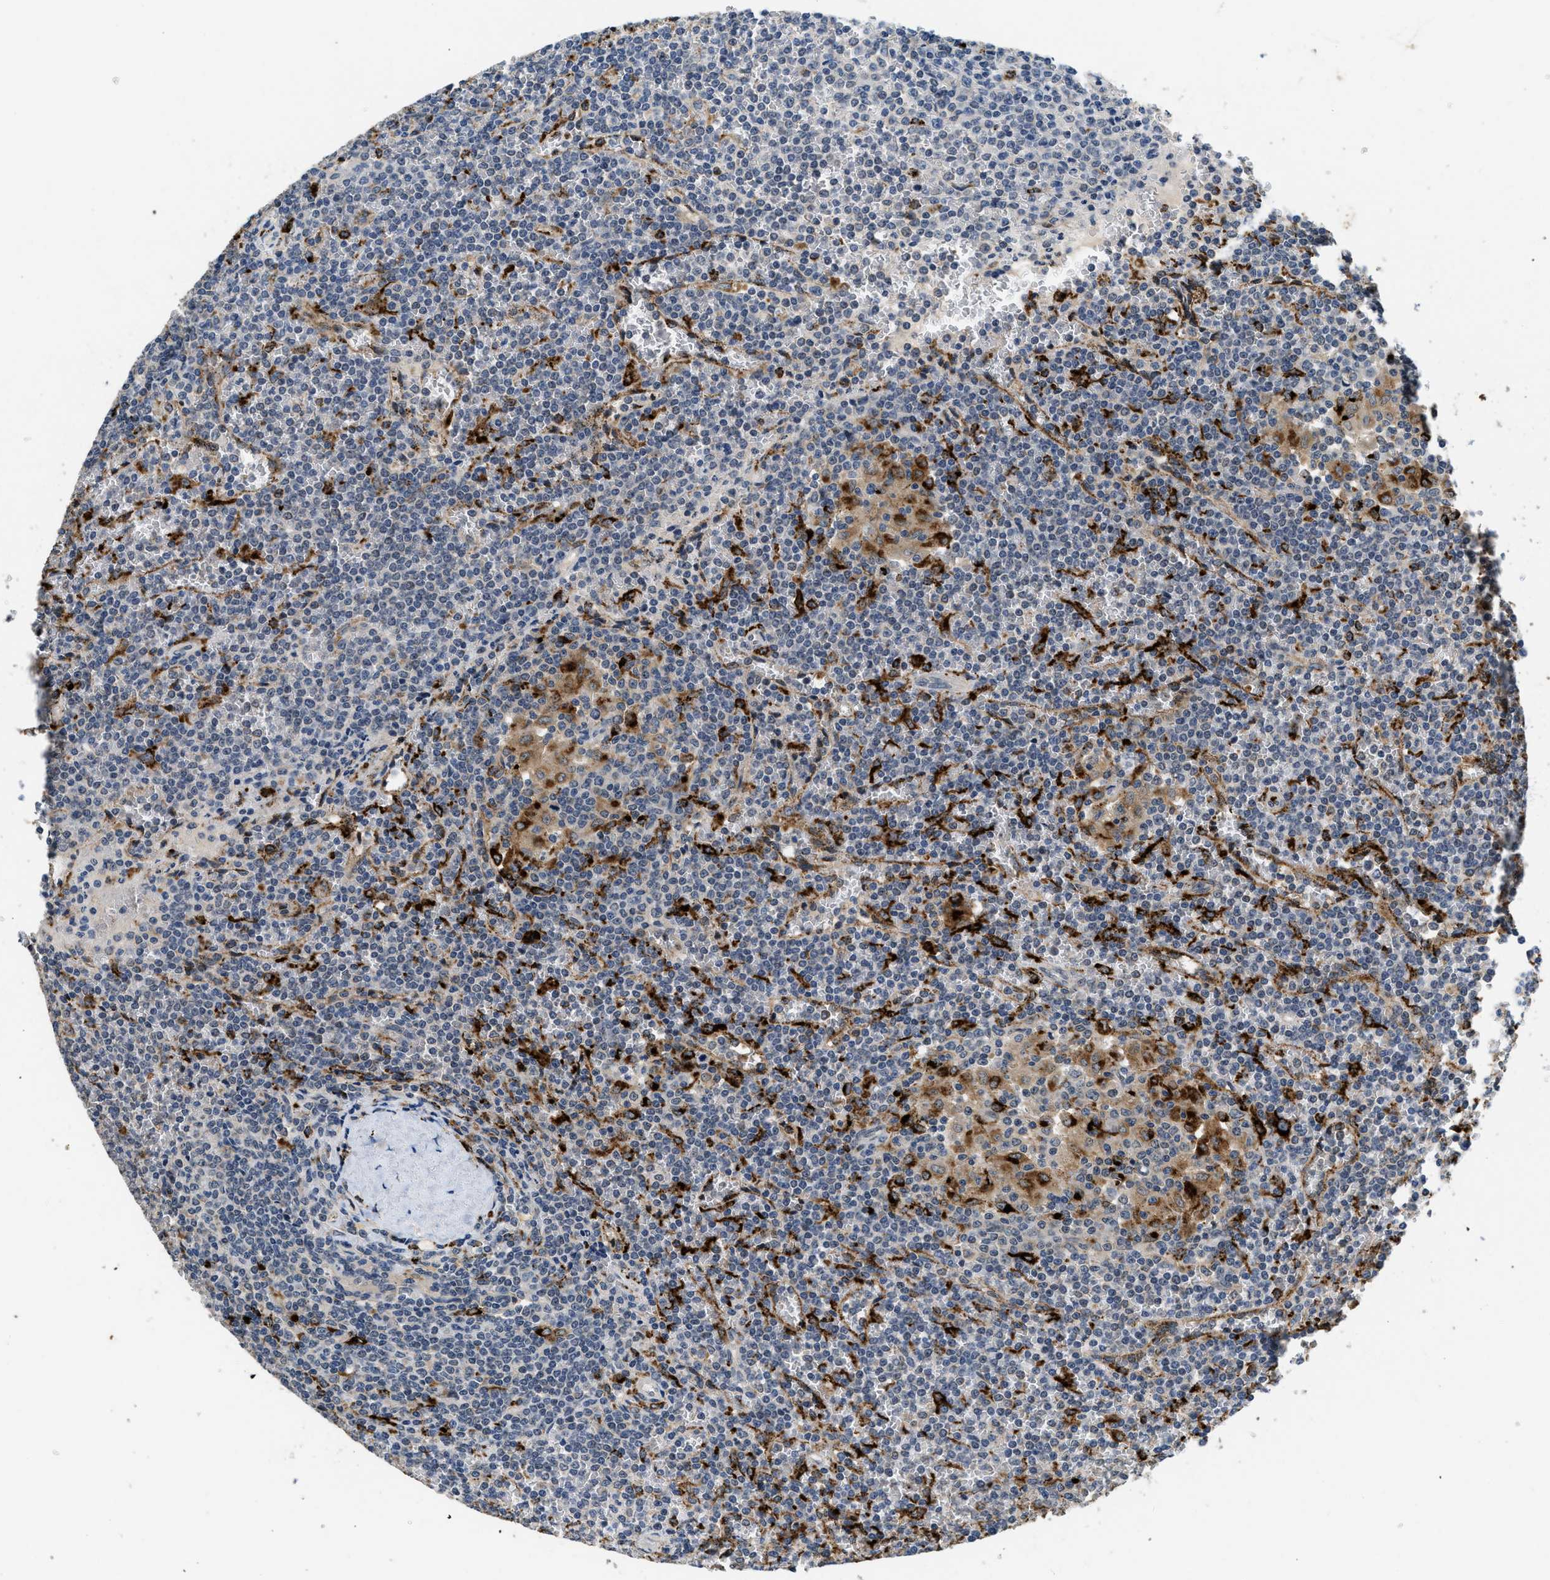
{"staining": {"intensity": "negative", "quantity": "none", "location": "none"}, "tissue": "lymphoma", "cell_type": "Tumor cells", "image_type": "cancer", "snomed": [{"axis": "morphology", "description": "Malignant lymphoma, non-Hodgkin's type, Low grade"}, {"axis": "topography", "description": "Spleen"}], "caption": "Tumor cells show no significant protein staining in low-grade malignant lymphoma, non-Hodgkin's type.", "gene": "BMPR2", "patient": {"sex": "female", "age": 19}}